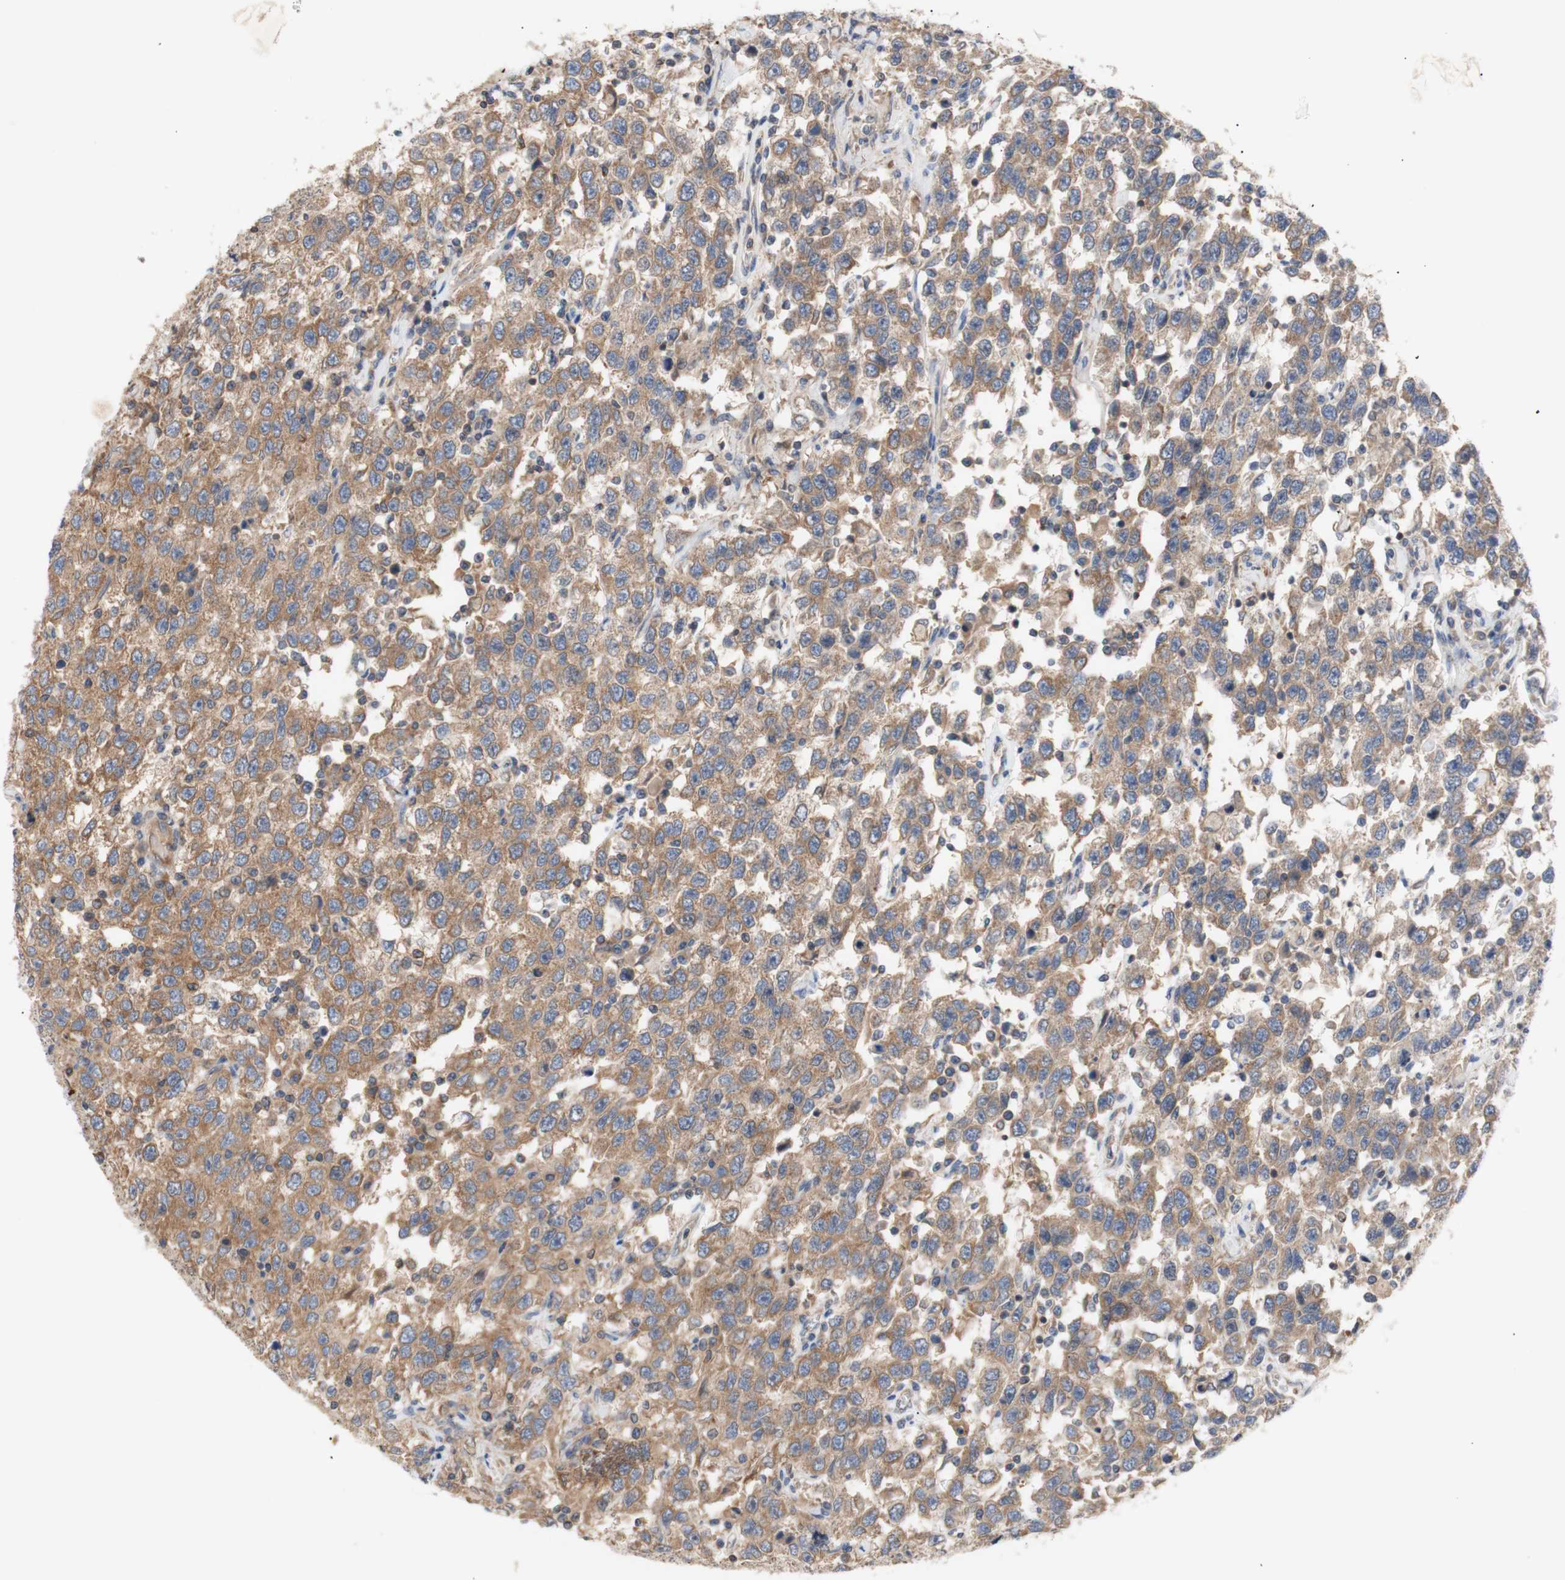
{"staining": {"intensity": "moderate", "quantity": ">75%", "location": "cytoplasmic/membranous"}, "tissue": "testis cancer", "cell_type": "Tumor cells", "image_type": "cancer", "snomed": [{"axis": "morphology", "description": "Seminoma, NOS"}, {"axis": "topography", "description": "Testis"}], "caption": "There is medium levels of moderate cytoplasmic/membranous positivity in tumor cells of seminoma (testis), as demonstrated by immunohistochemical staining (brown color).", "gene": "IKBKG", "patient": {"sex": "male", "age": 41}}